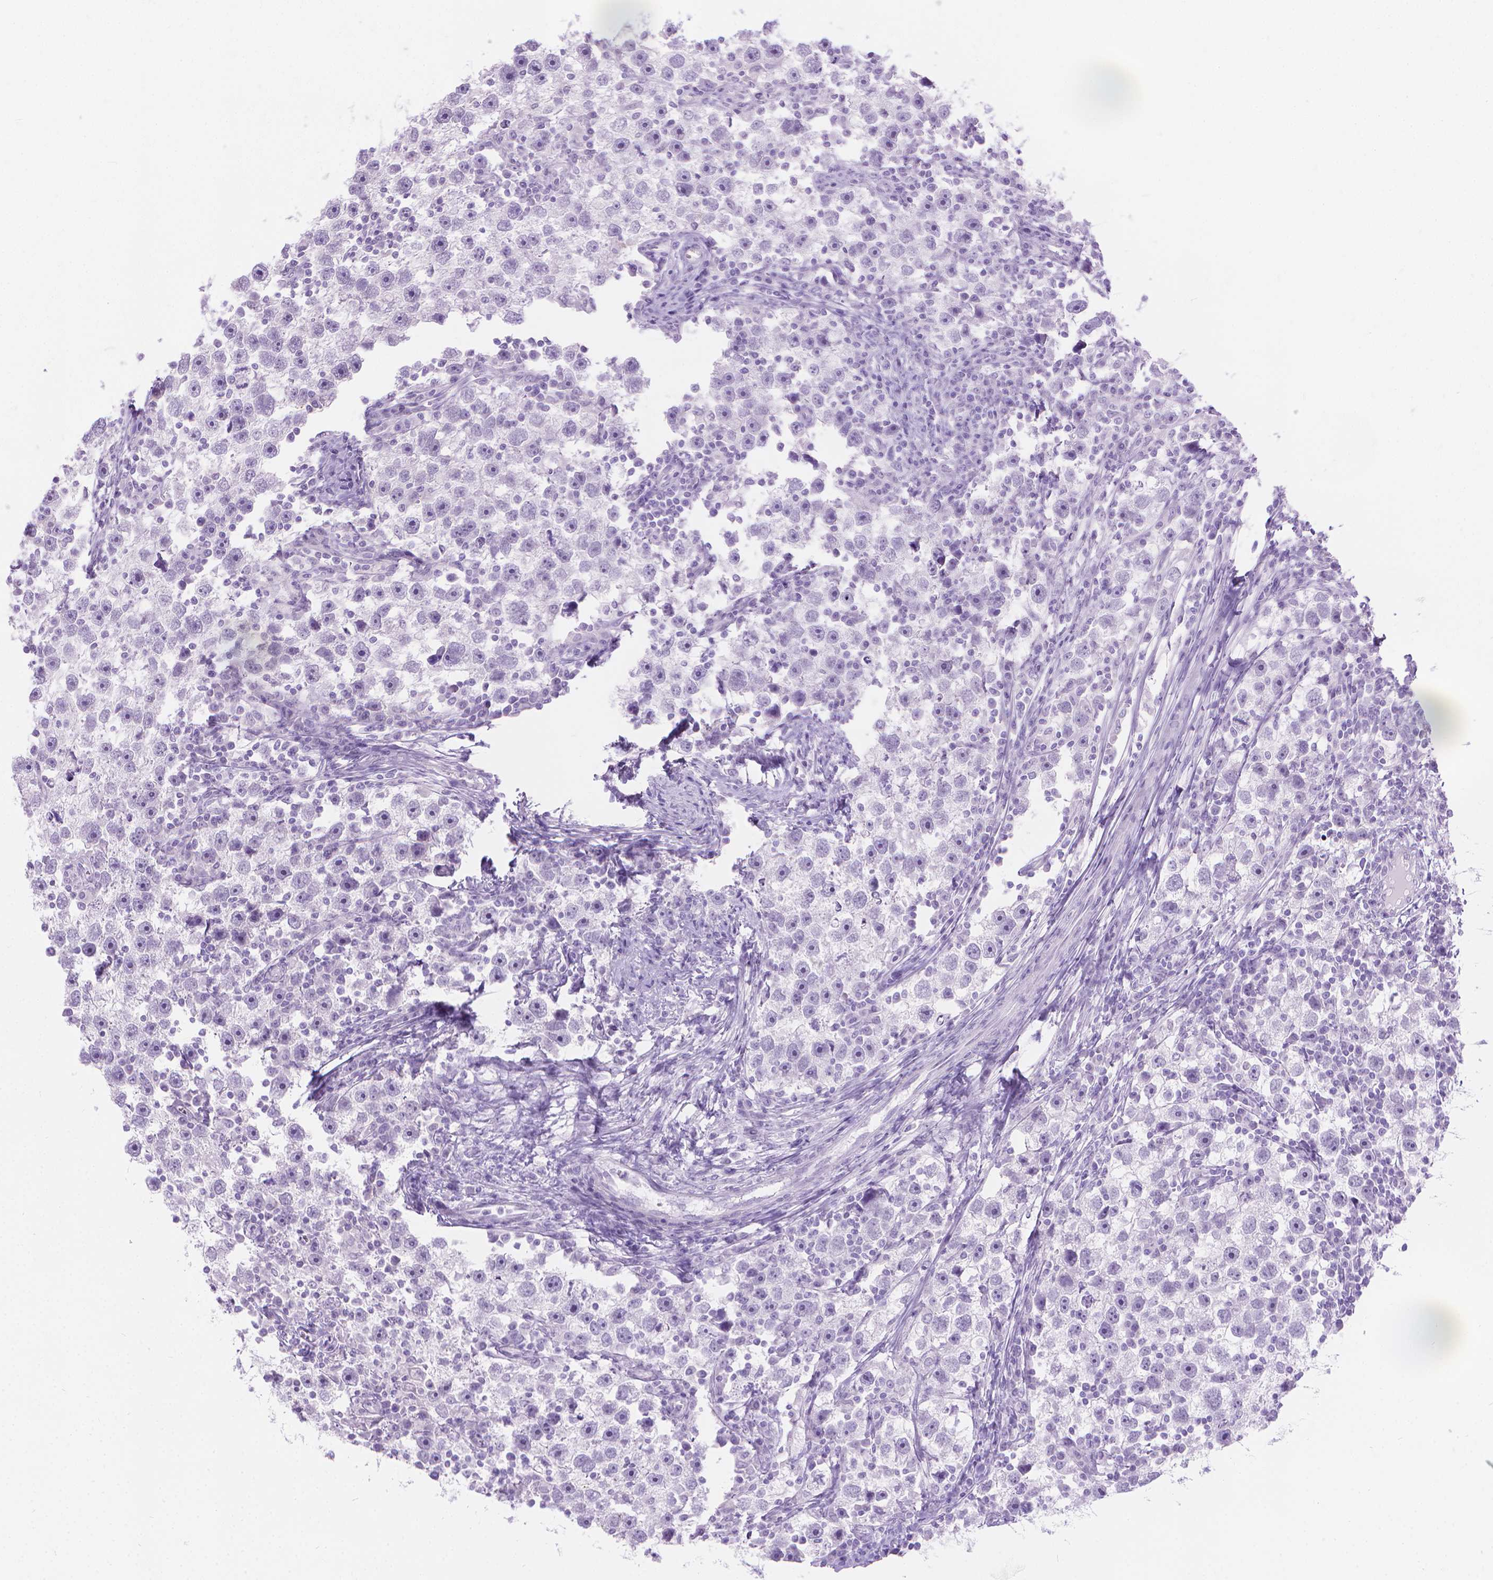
{"staining": {"intensity": "negative", "quantity": "none", "location": "none"}, "tissue": "testis cancer", "cell_type": "Tumor cells", "image_type": "cancer", "snomed": [{"axis": "morphology", "description": "Seminoma, NOS"}, {"axis": "topography", "description": "Testis"}], "caption": "A high-resolution micrograph shows immunohistochemistry staining of testis cancer (seminoma), which reveals no significant positivity in tumor cells.", "gene": "CFAP52", "patient": {"sex": "male", "age": 30}}